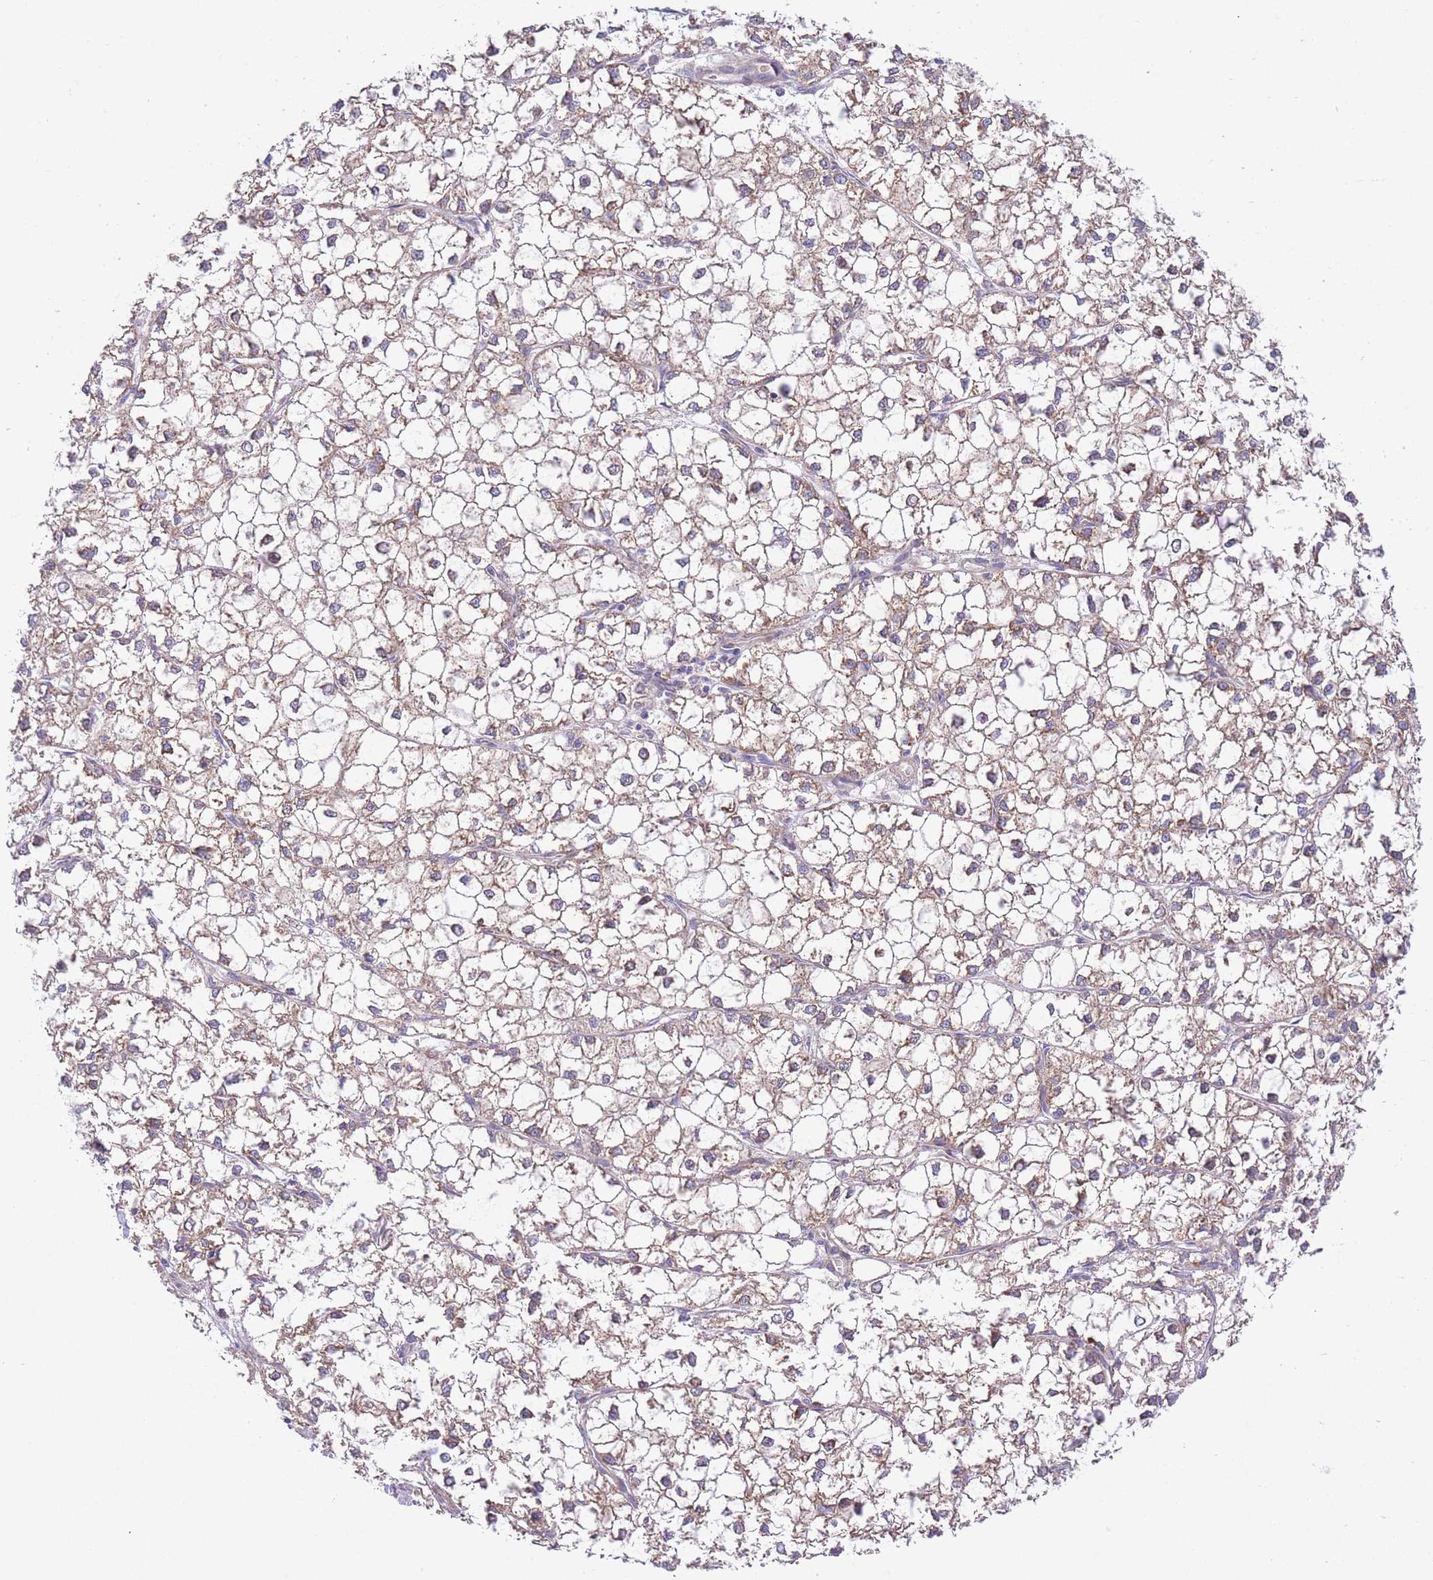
{"staining": {"intensity": "weak", "quantity": ">75%", "location": "cytoplasmic/membranous"}, "tissue": "liver cancer", "cell_type": "Tumor cells", "image_type": "cancer", "snomed": [{"axis": "morphology", "description": "Carcinoma, Hepatocellular, NOS"}, {"axis": "topography", "description": "Liver"}], "caption": "Liver cancer stained with DAB immunohistochemistry (IHC) demonstrates low levels of weak cytoplasmic/membranous staining in approximately >75% of tumor cells. The protein is shown in brown color, while the nuclei are stained blue.", "gene": "CHAC1", "patient": {"sex": "female", "age": 43}}